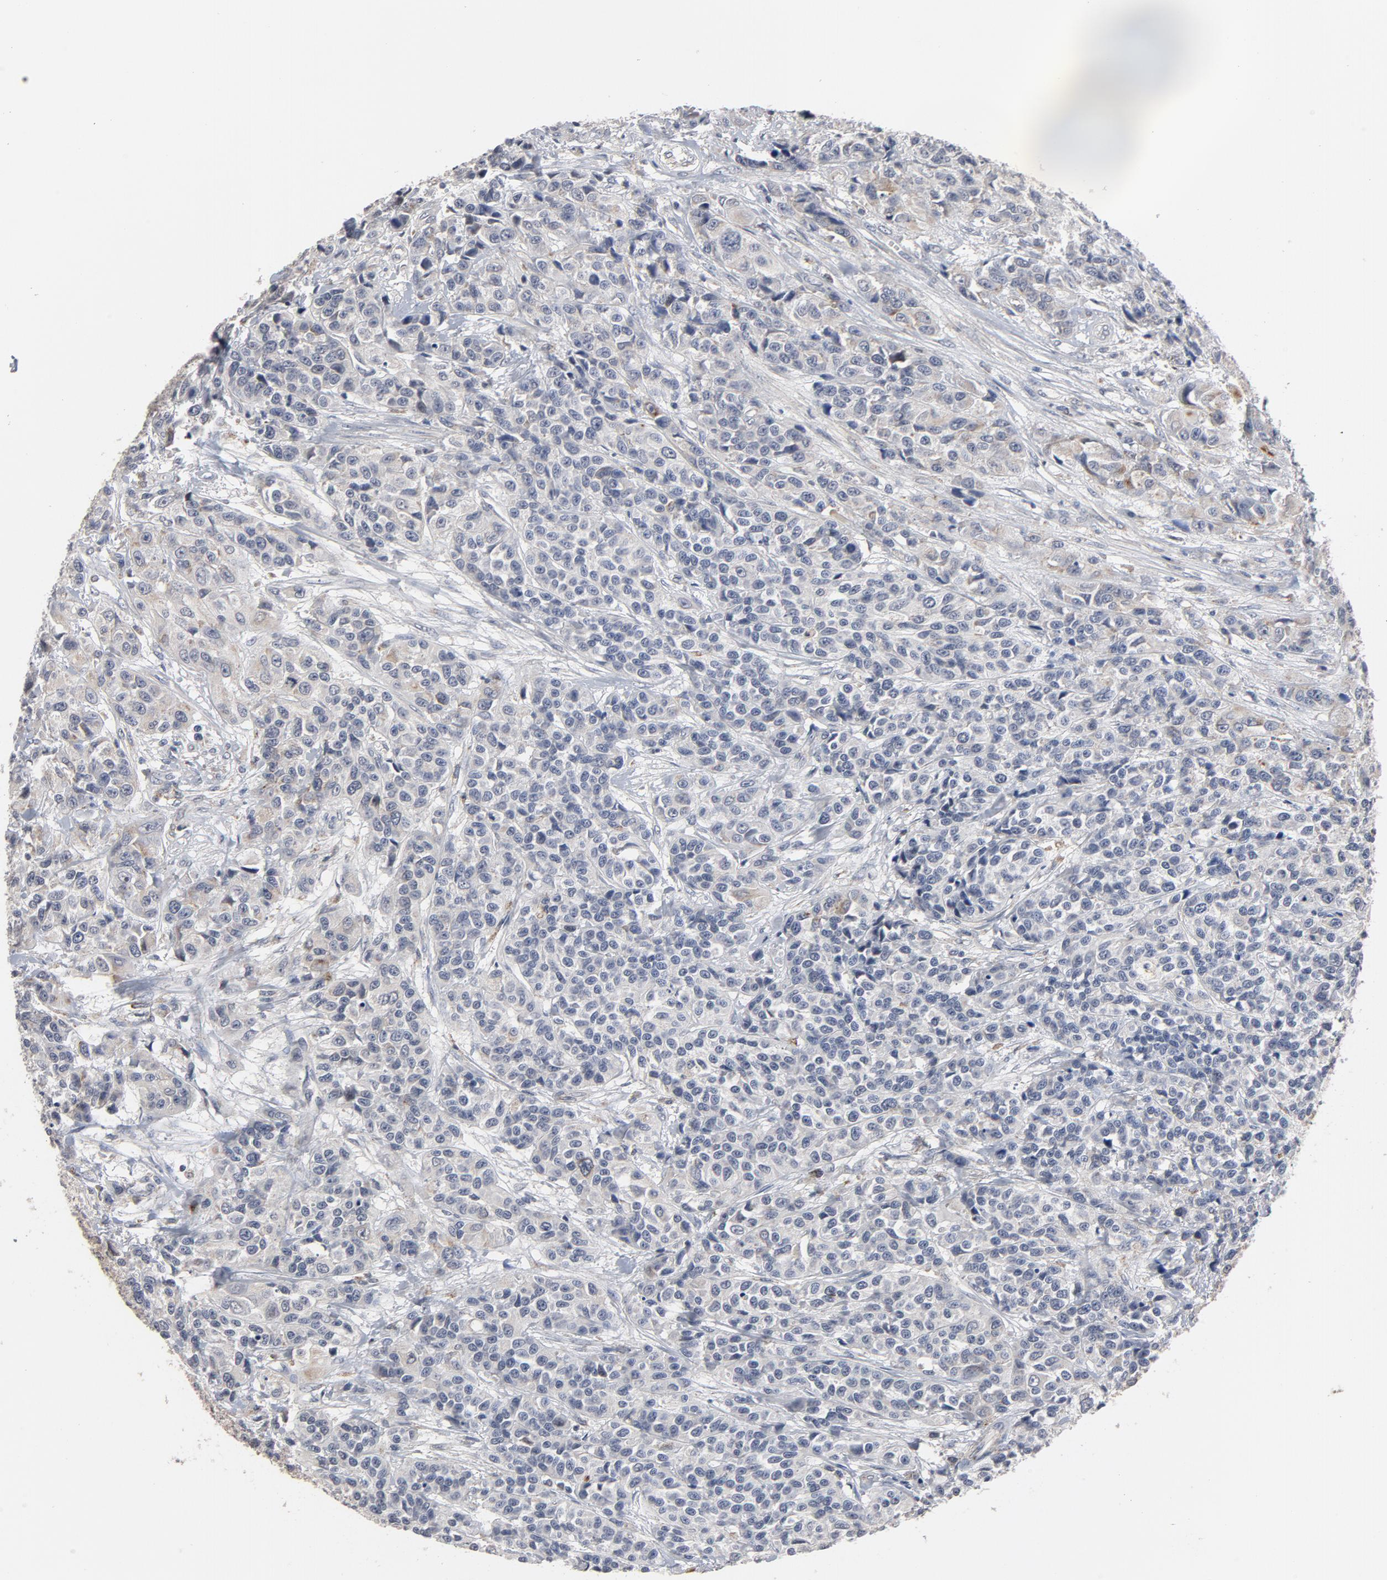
{"staining": {"intensity": "negative", "quantity": "none", "location": "none"}, "tissue": "urothelial cancer", "cell_type": "Tumor cells", "image_type": "cancer", "snomed": [{"axis": "morphology", "description": "Urothelial carcinoma, High grade"}, {"axis": "topography", "description": "Urinary bladder"}], "caption": "Tumor cells show no significant staining in urothelial carcinoma (high-grade).", "gene": "PPP1R1B", "patient": {"sex": "female", "age": 81}}